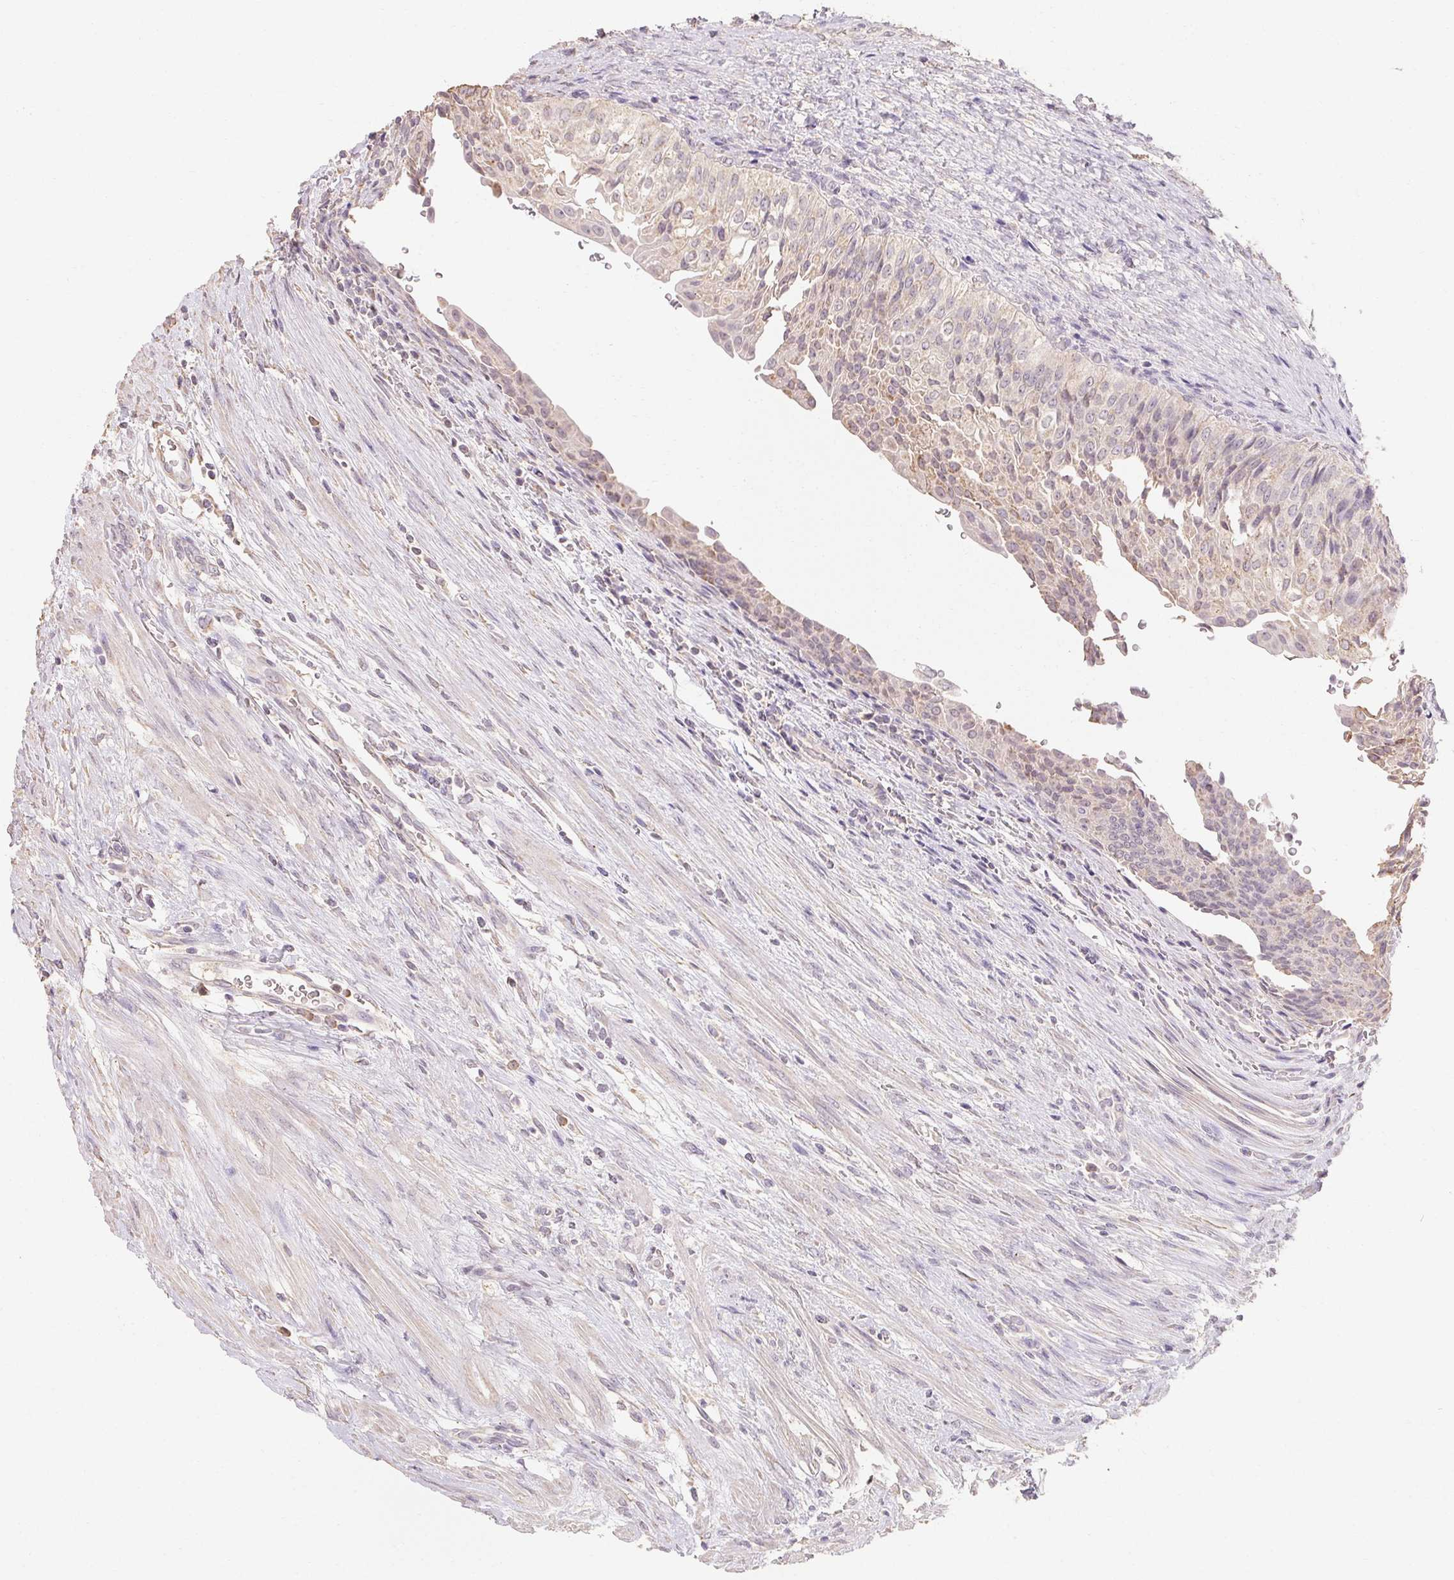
{"staining": {"intensity": "weak", "quantity": "<25%", "location": "cytoplasmic/membranous"}, "tissue": "urothelial cancer", "cell_type": "Tumor cells", "image_type": "cancer", "snomed": [{"axis": "morphology", "description": "Urothelial carcinoma, NOS"}, {"axis": "topography", "description": "Urinary bladder"}], "caption": "Immunohistochemistry (IHC) micrograph of neoplastic tissue: transitional cell carcinoma stained with DAB (3,3'-diaminobenzidine) demonstrates no significant protein expression in tumor cells.", "gene": "MAP7D2", "patient": {"sex": "male", "age": 62}}